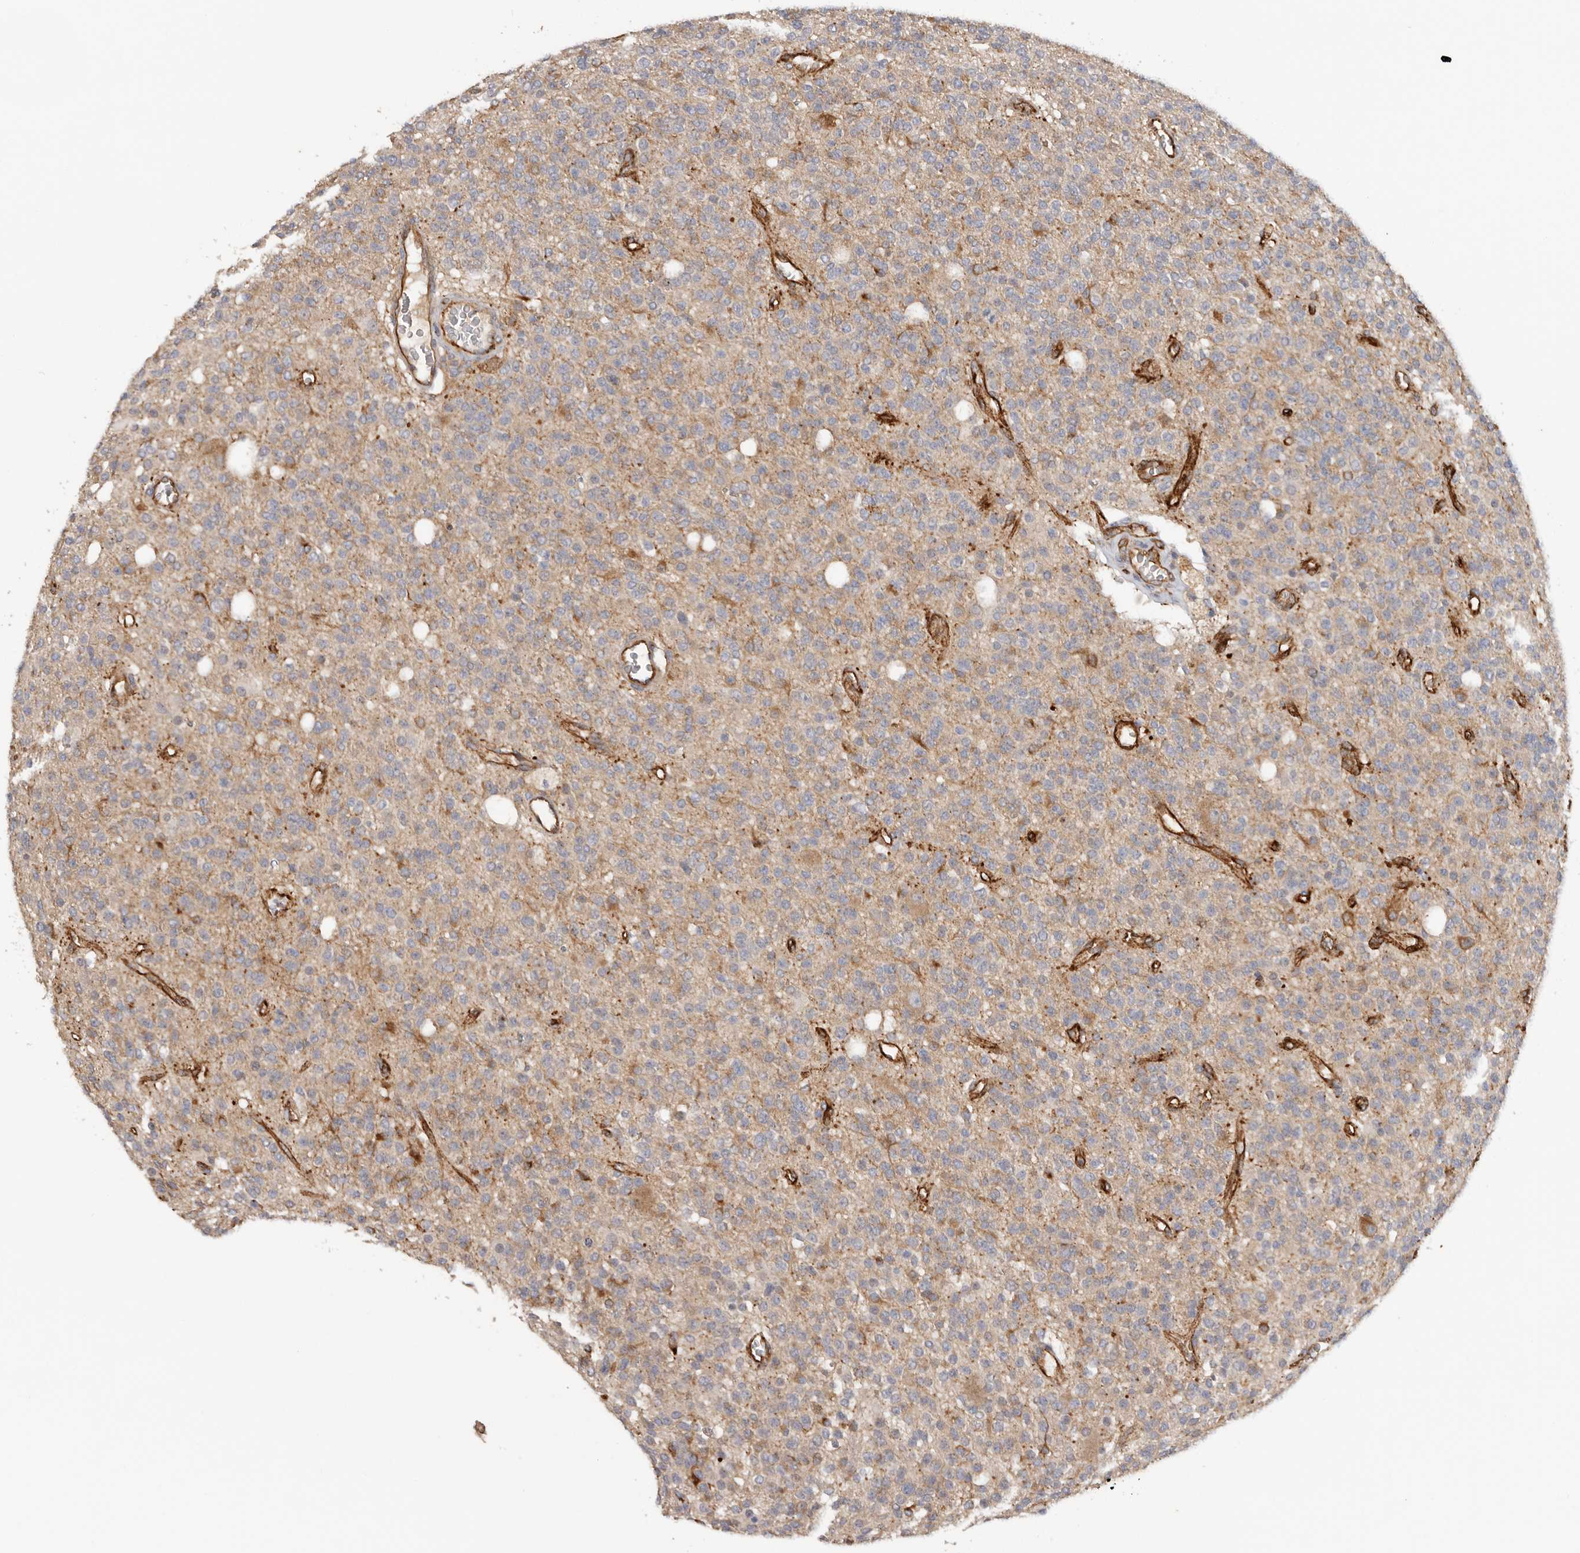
{"staining": {"intensity": "weak", "quantity": ">75%", "location": "cytoplasmic/membranous"}, "tissue": "glioma", "cell_type": "Tumor cells", "image_type": "cancer", "snomed": [{"axis": "morphology", "description": "Glioma, malignant, High grade"}, {"axis": "topography", "description": "Brain"}], "caption": "Tumor cells exhibit low levels of weak cytoplasmic/membranous expression in approximately >75% of cells in glioma. (brown staining indicates protein expression, while blue staining denotes nuclei).", "gene": "TFRC", "patient": {"sex": "male", "age": 34}}